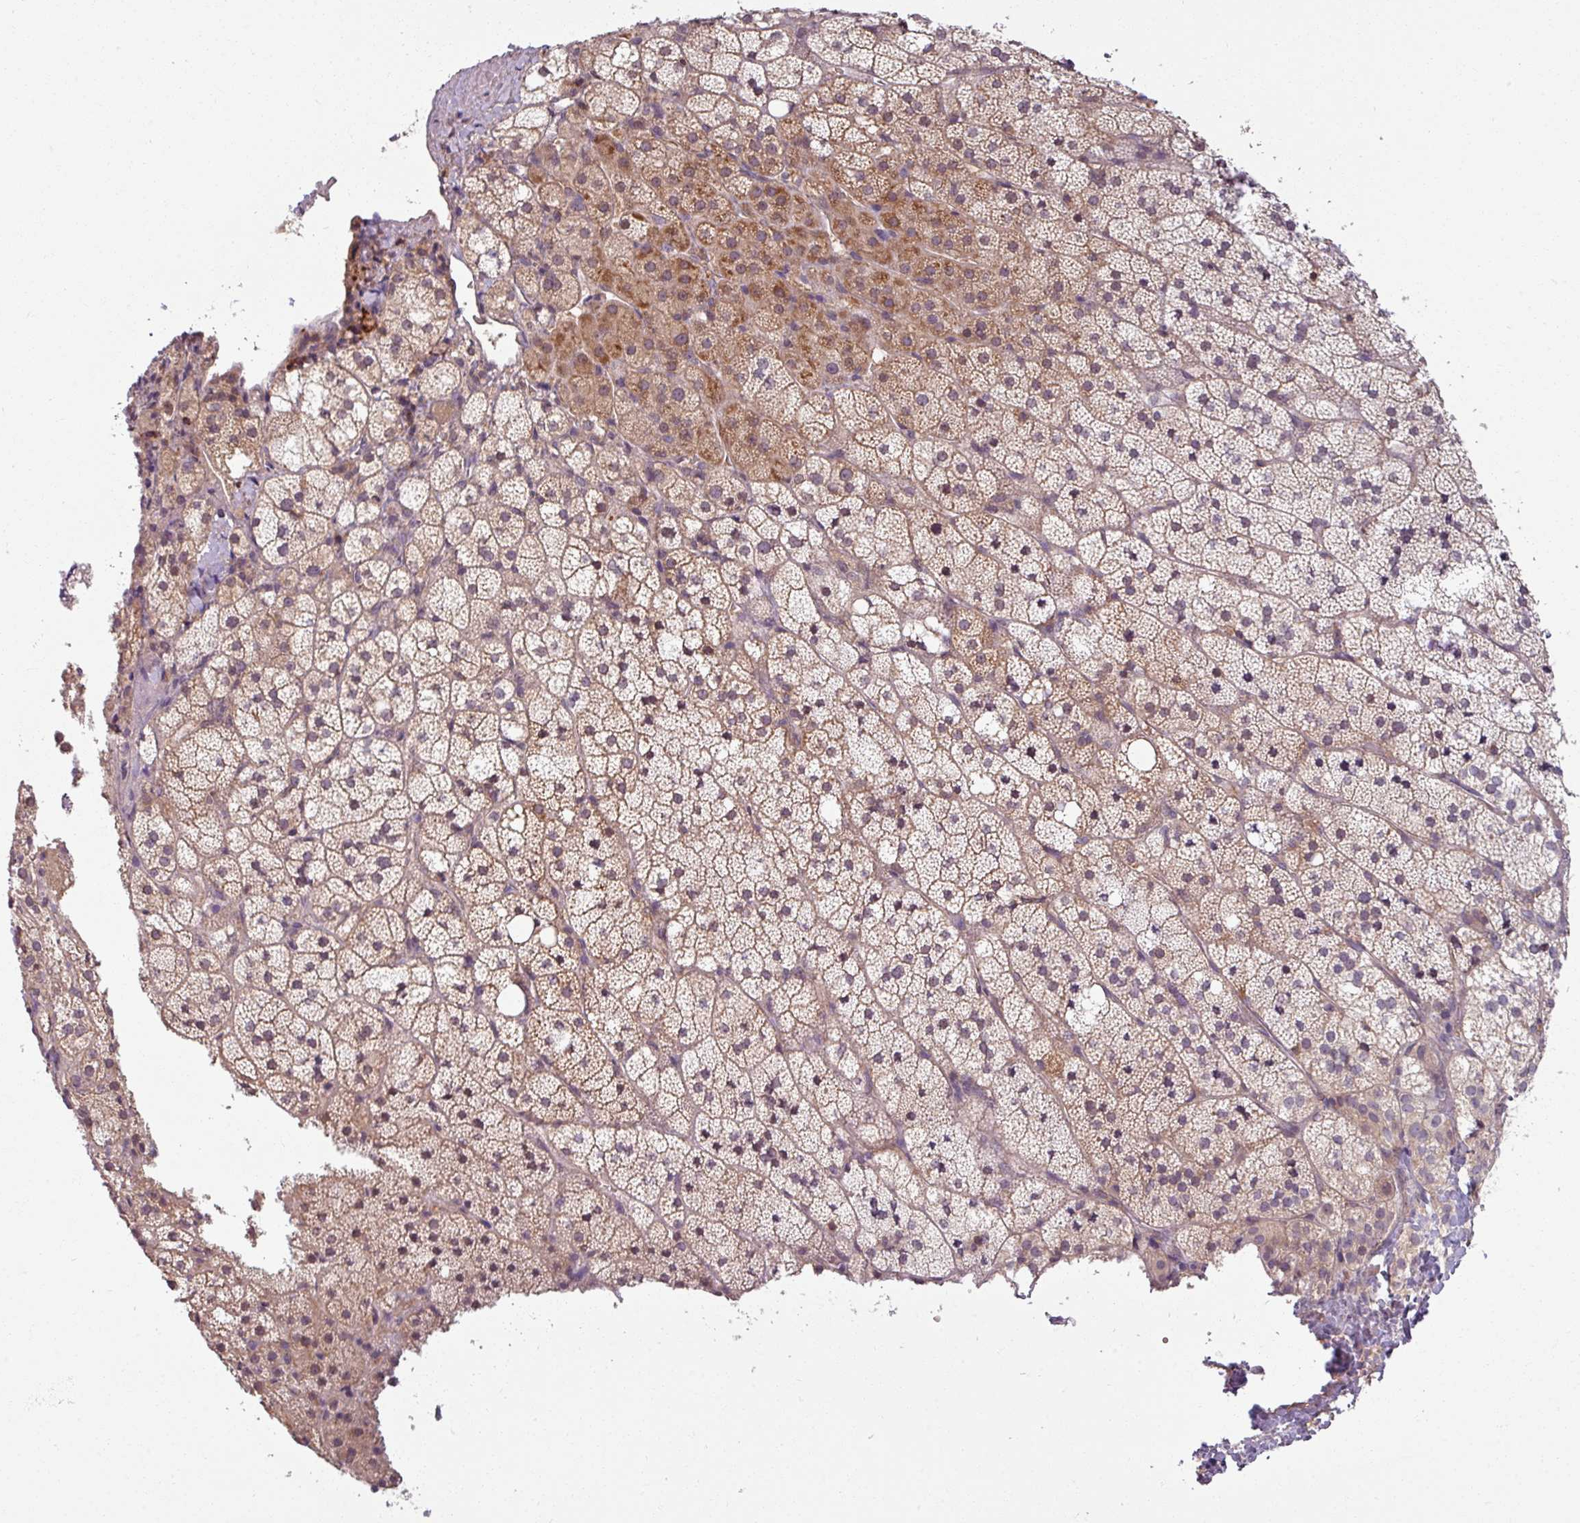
{"staining": {"intensity": "moderate", "quantity": "25%-75%", "location": "cytoplasmic/membranous,nuclear"}, "tissue": "adrenal gland", "cell_type": "Glandular cells", "image_type": "normal", "snomed": [{"axis": "morphology", "description": "Normal tissue, NOS"}, {"axis": "topography", "description": "Adrenal gland"}], "caption": "An image of adrenal gland stained for a protein reveals moderate cytoplasmic/membranous,nuclear brown staining in glandular cells. The protein of interest is stained brown, and the nuclei are stained in blue (DAB IHC with brightfield microscopy, high magnification).", "gene": "TUSC3", "patient": {"sex": "male", "age": 53}}